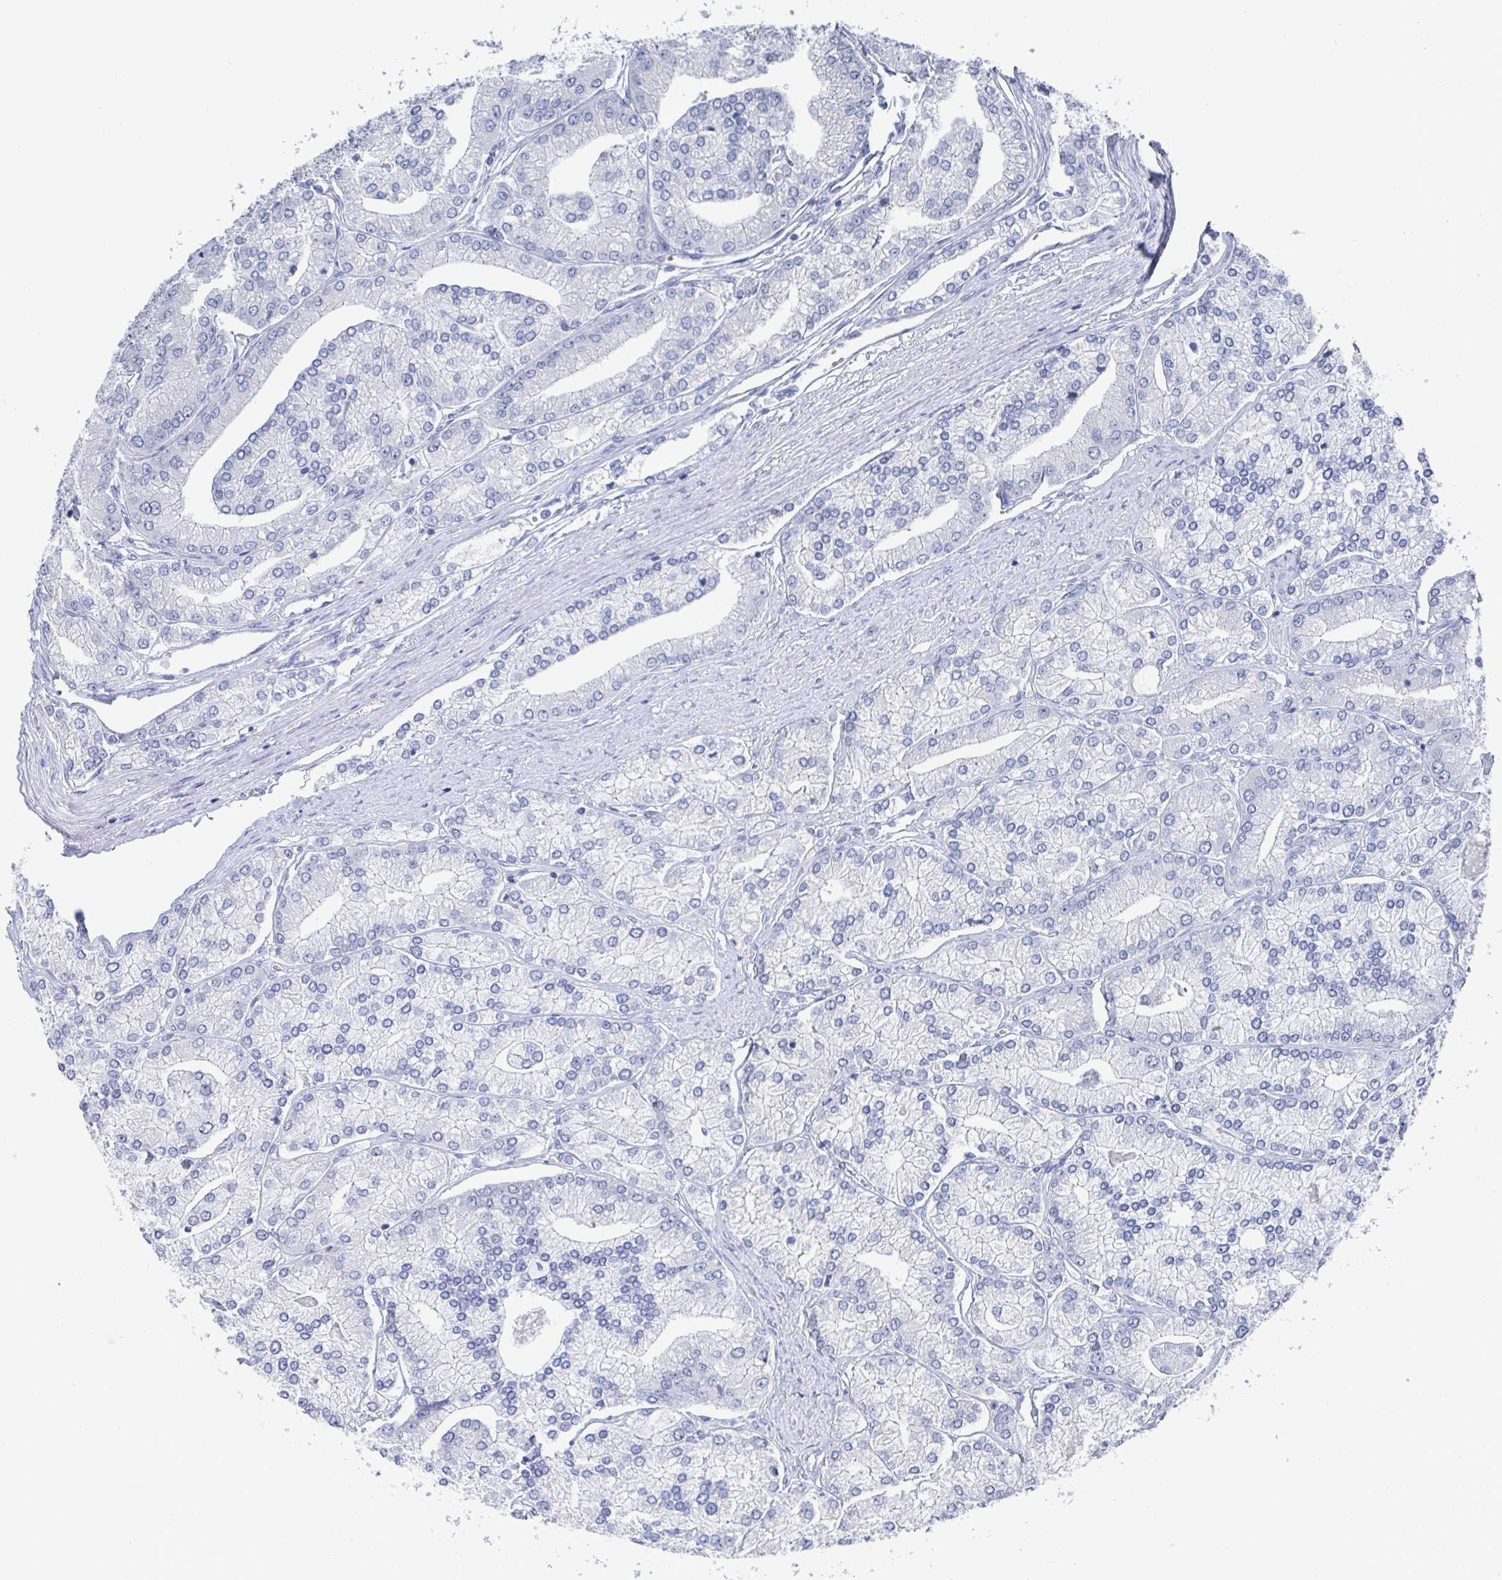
{"staining": {"intensity": "negative", "quantity": "none", "location": "none"}, "tissue": "prostate cancer", "cell_type": "Tumor cells", "image_type": "cancer", "snomed": [{"axis": "morphology", "description": "Adenocarcinoma, High grade"}, {"axis": "topography", "description": "Prostate"}], "caption": "Tumor cells are negative for protein expression in human high-grade adenocarcinoma (prostate).", "gene": "CAMKV", "patient": {"sex": "male", "age": 61}}